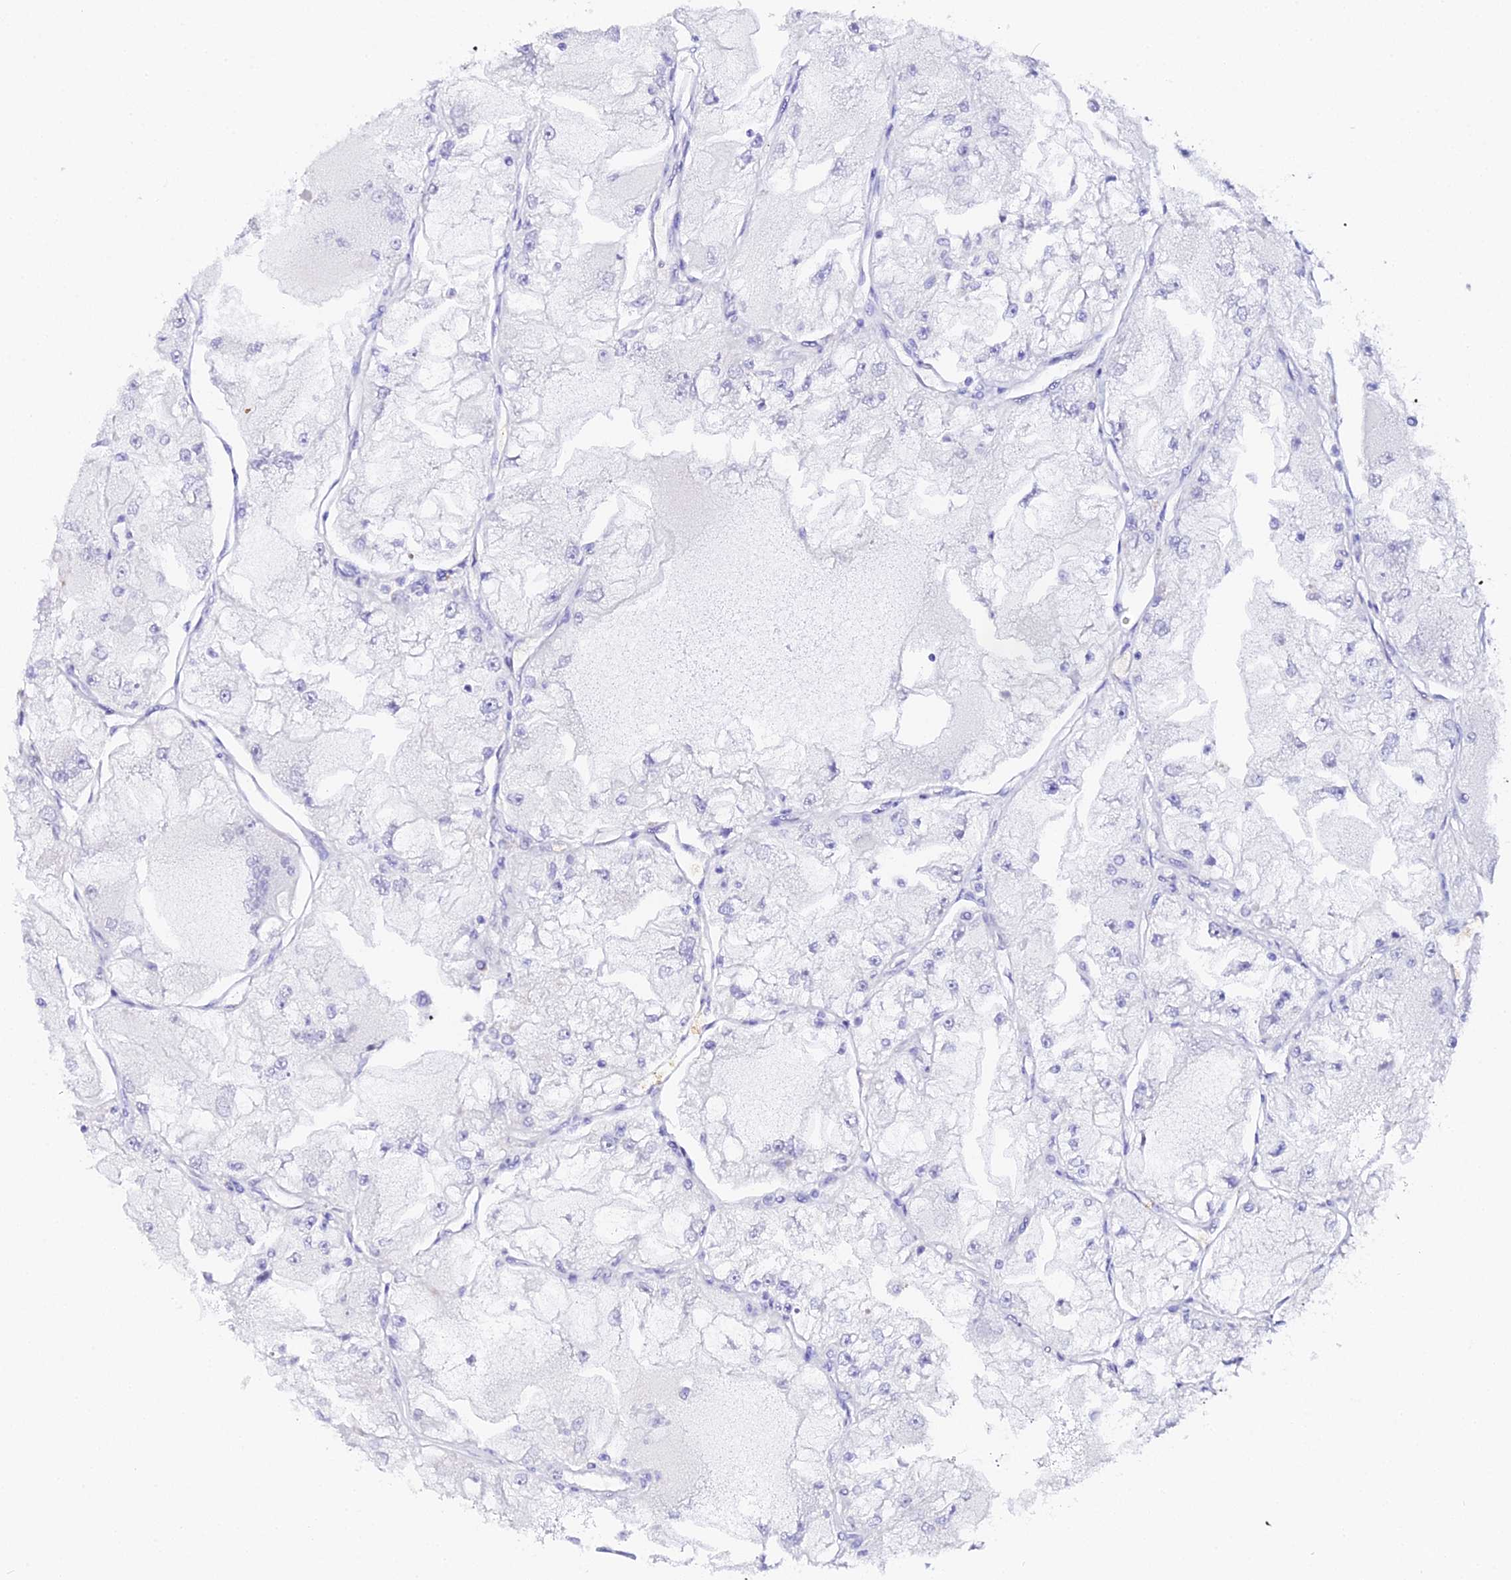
{"staining": {"intensity": "negative", "quantity": "none", "location": "none"}, "tissue": "renal cancer", "cell_type": "Tumor cells", "image_type": "cancer", "snomed": [{"axis": "morphology", "description": "Adenocarcinoma, NOS"}, {"axis": "topography", "description": "Kidney"}], "caption": "Immunohistochemical staining of renal cancer reveals no significant staining in tumor cells.", "gene": "CFAP45", "patient": {"sex": "female", "age": 72}}